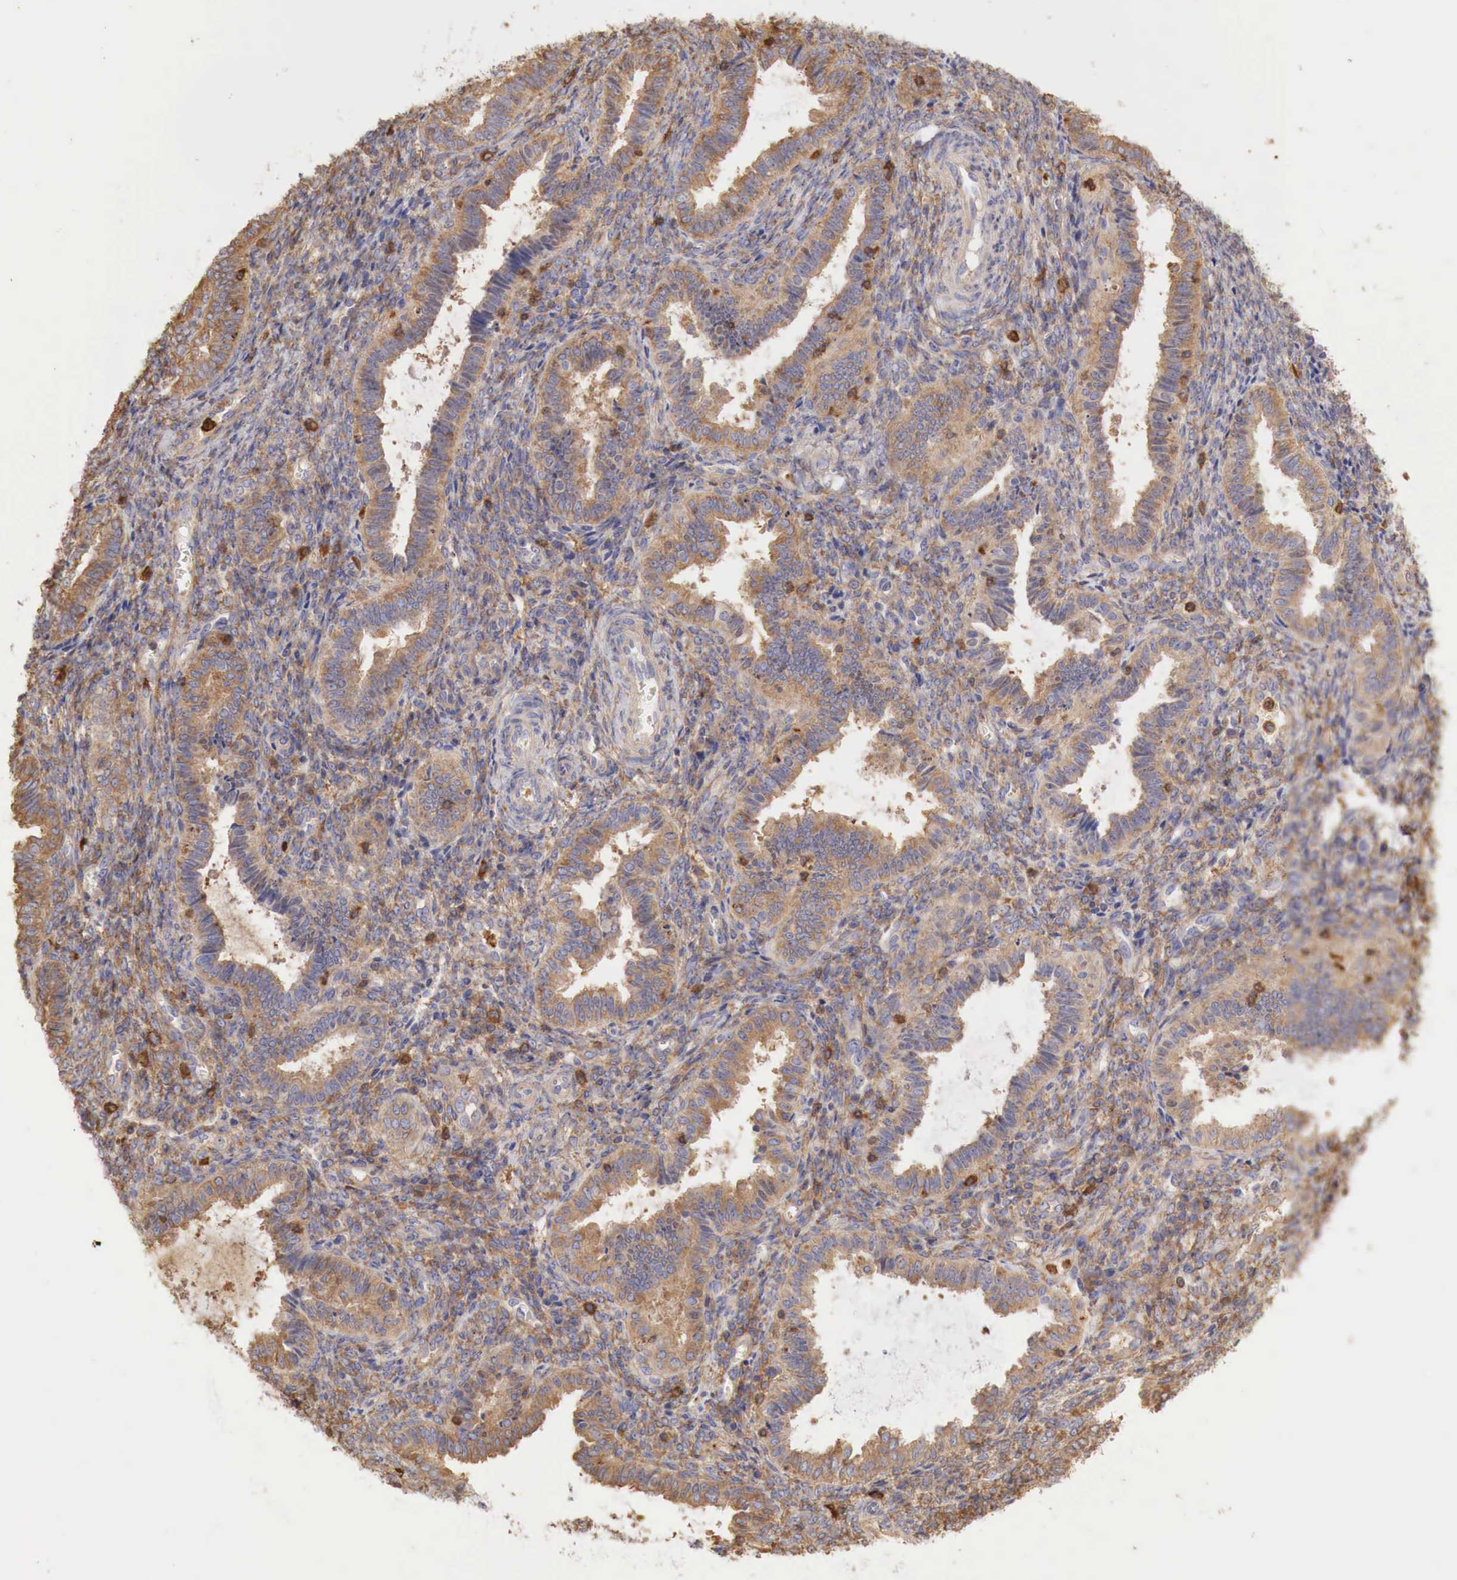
{"staining": {"intensity": "weak", "quantity": "25%-75%", "location": "cytoplasmic/membranous"}, "tissue": "endometrium", "cell_type": "Cells in endometrial stroma", "image_type": "normal", "snomed": [{"axis": "morphology", "description": "Normal tissue, NOS"}, {"axis": "topography", "description": "Endometrium"}], "caption": "Immunohistochemistry (DAB) staining of normal endometrium exhibits weak cytoplasmic/membranous protein expression in about 25%-75% of cells in endometrial stroma.", "gene": "G6PD", "patient": {"sex": "female", "age": 36}}